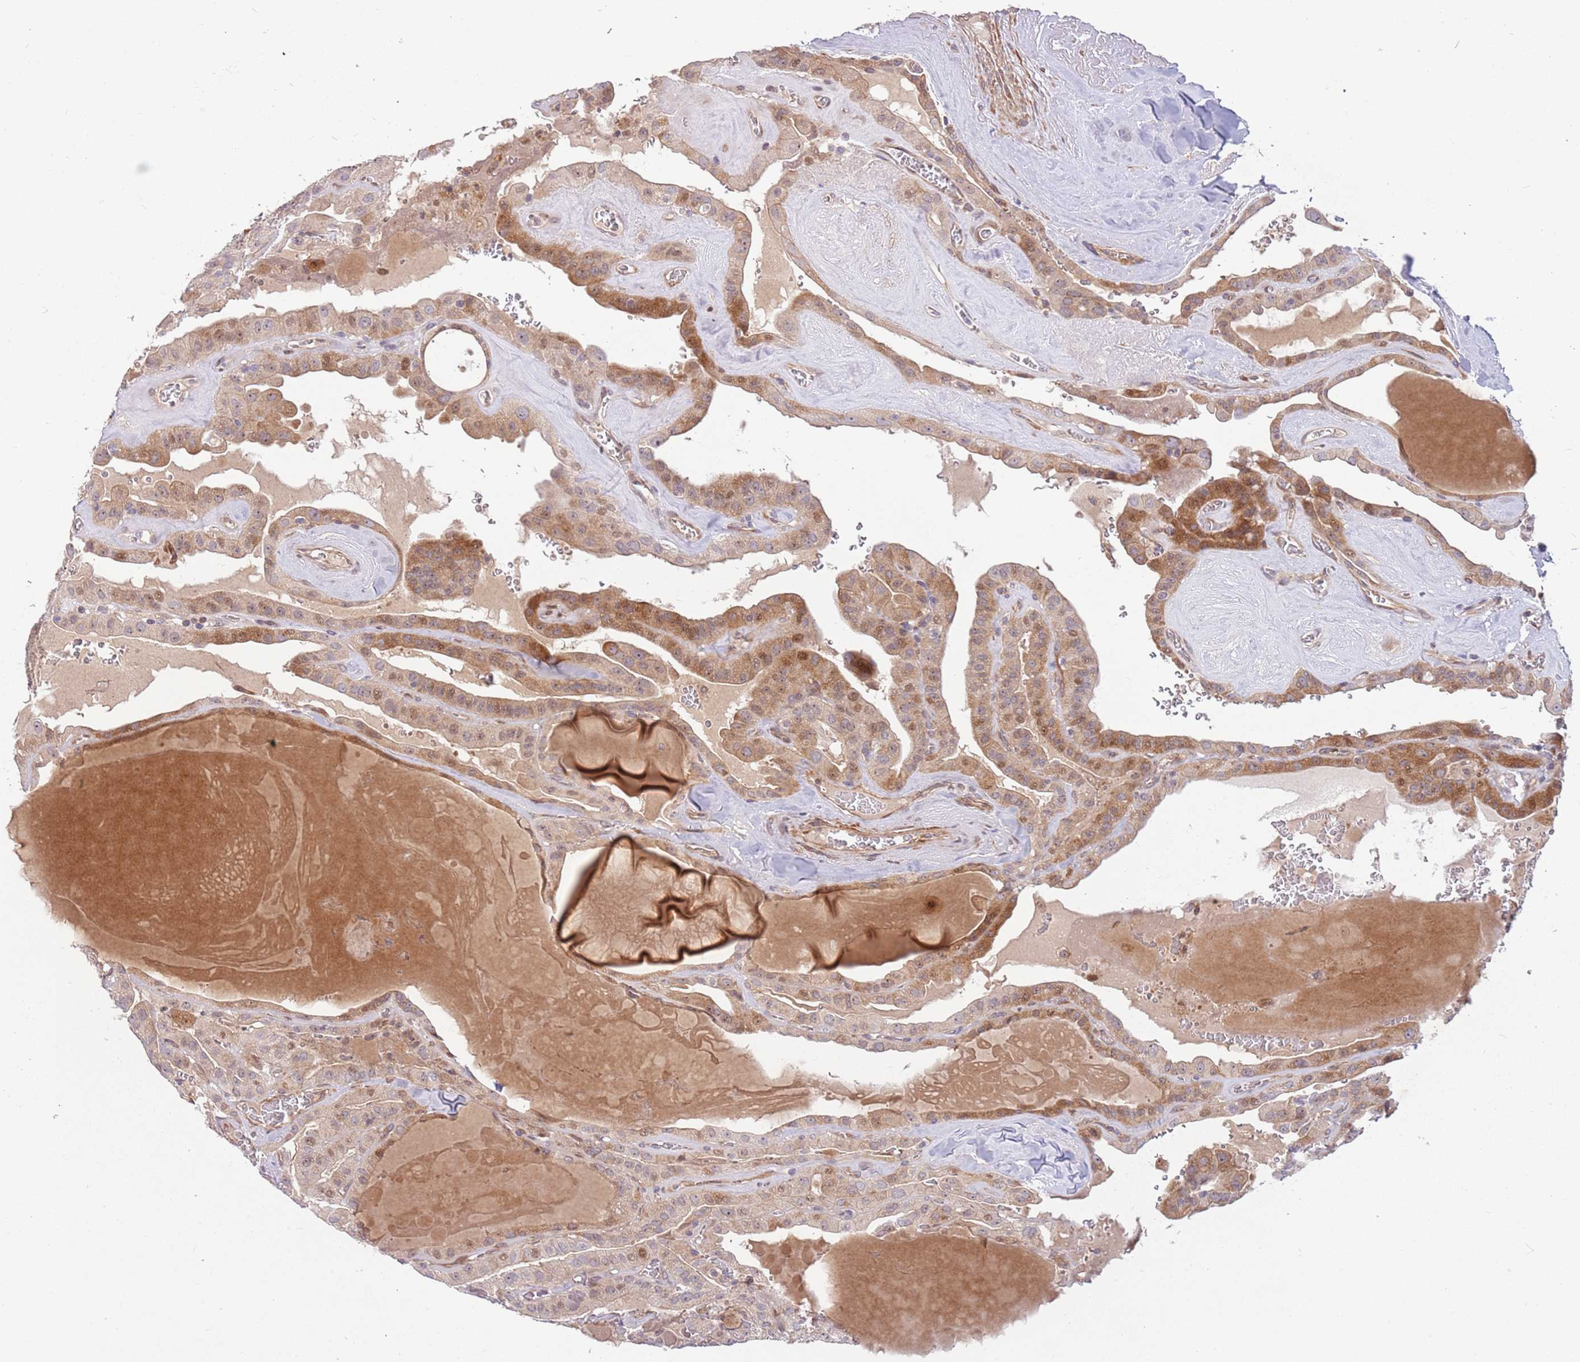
{"staining": {"intensity": "weak", "quantity": "25%-75%", "location": "cytoplasmic/membranous,nuclear"}, "tissue": "thyroid cancer", "cell_type": "Tumor cells", "image_type": "cancer", "snomed": [{"axis": "morphology", "description": "Papillary adenocarcinoma, NOS"}, {"axis": "topography", "description": "Thyroid gland"}], "caption": "Immunohistochemical staining of human thyroid cancer displays low levels of weak cytoplasmic/membranous and nuclear protein positivity in about 25%-75% of tumor cells.", "gene": "TRAPPC6B", "patient": {"sex": "male", "age": 52}}